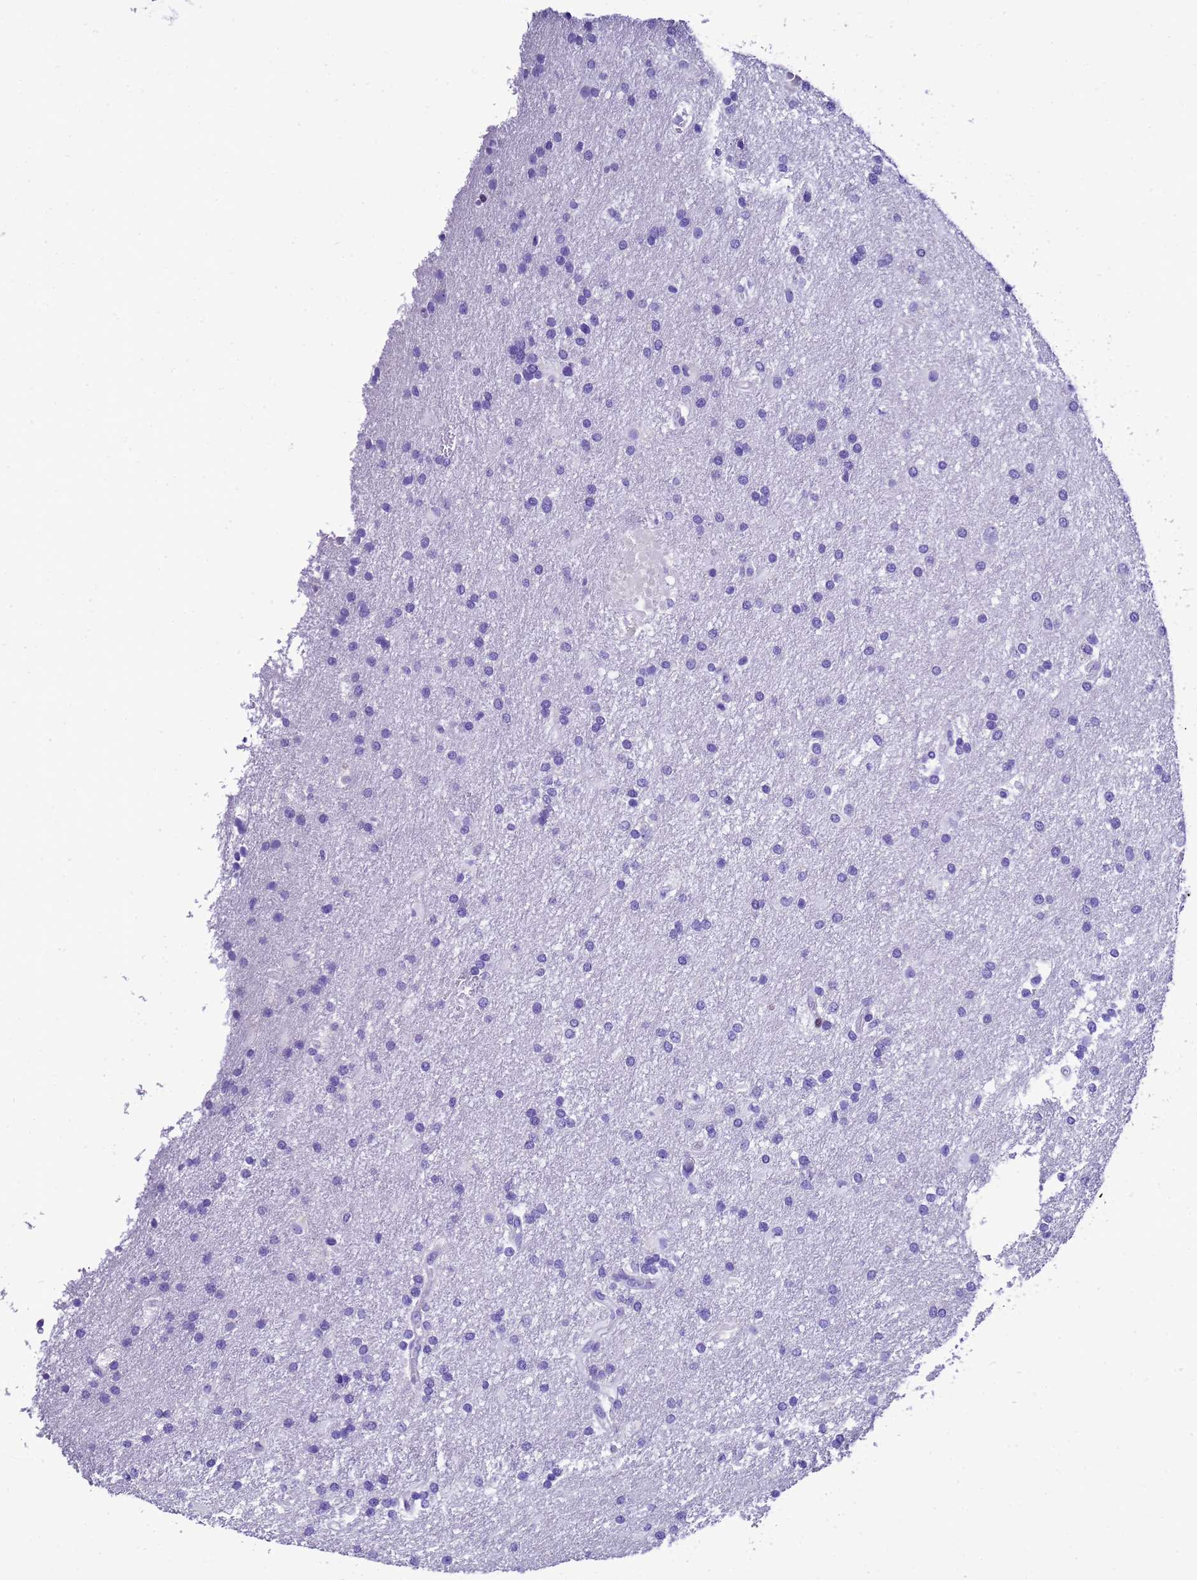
{"staining": {"intensity": "negative", "quantity": "none", "location": "none"}, "tissue": "glioma", "cell_type": "Tumor cells", "image_type": "cancer", "snomed": [{"axis": "morphology", "description": "Glioma, malignant, Low grade"}, {"axis": "topography", "description": "Brain"}], "caption": "Image shows no protein staining in tumor cells of glioma tissue.", "gene": "UGT2B10", "patient": {"sex": "male", "age": 66}}